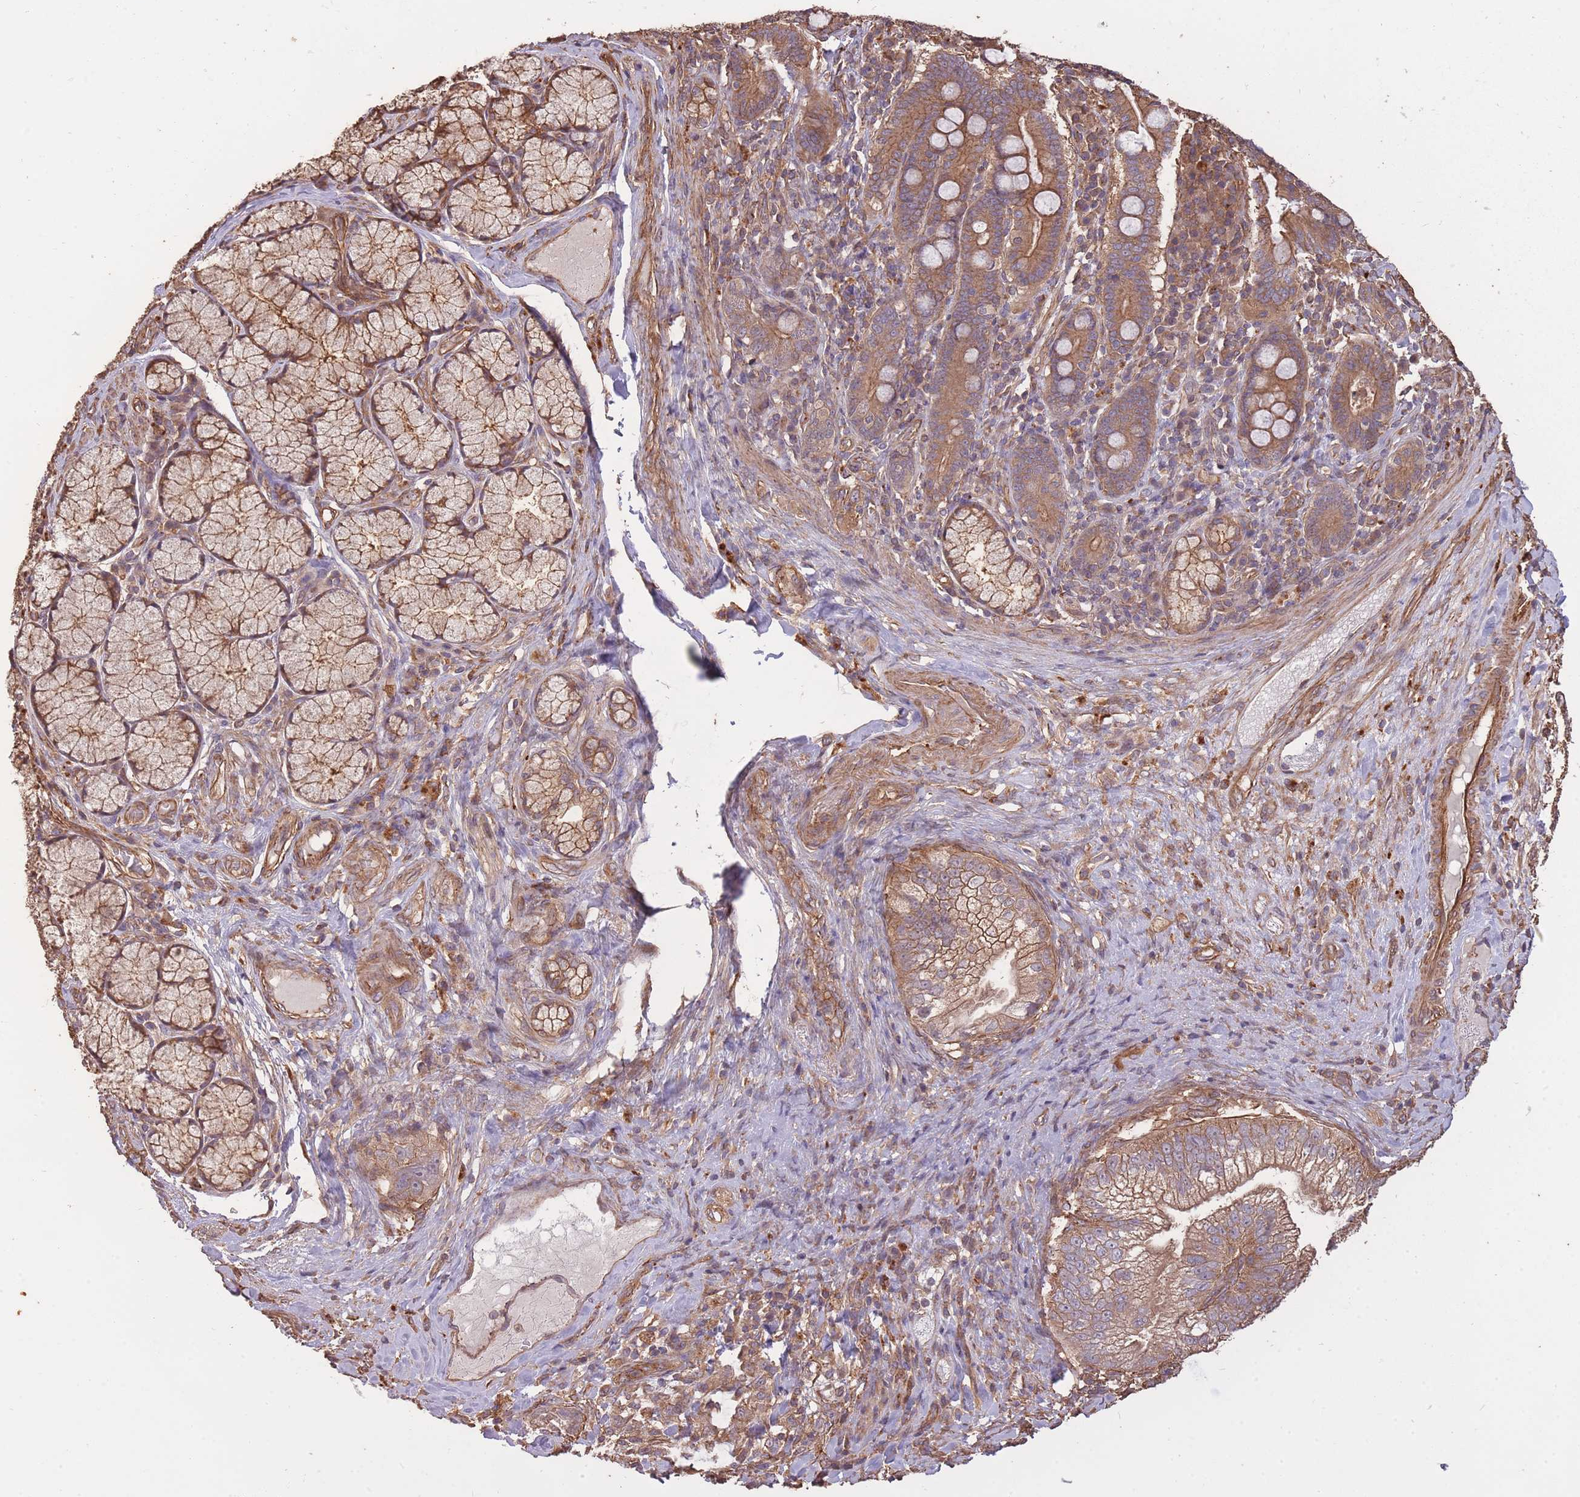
{"staining": {"intensity": "moderate", "quantity": ">75%", "location": "cytoplasmic/membranous"}, "tissue": "pancreatic cancer", "cell_type": "Tumor cells", "image_type": "cancer", "snomed": [{"axis": "morphology", "description": "Adenocarcinoma, NOS"}, {"axis": "topography", "description": "Pancreas"}], "caption": "Moderate cytoplasmic/membranous positivity is appreciated in about >75% of tumor cells in pancreatic cancer. The staining is performed using DAB (3,3'-diaminobenzidine) brown chromogen to label protein expression. The nuclei are counter-stained blue using hematoxylin.", "gene": "ARMH3", "patient": {"sex": "male", "age": 70}}